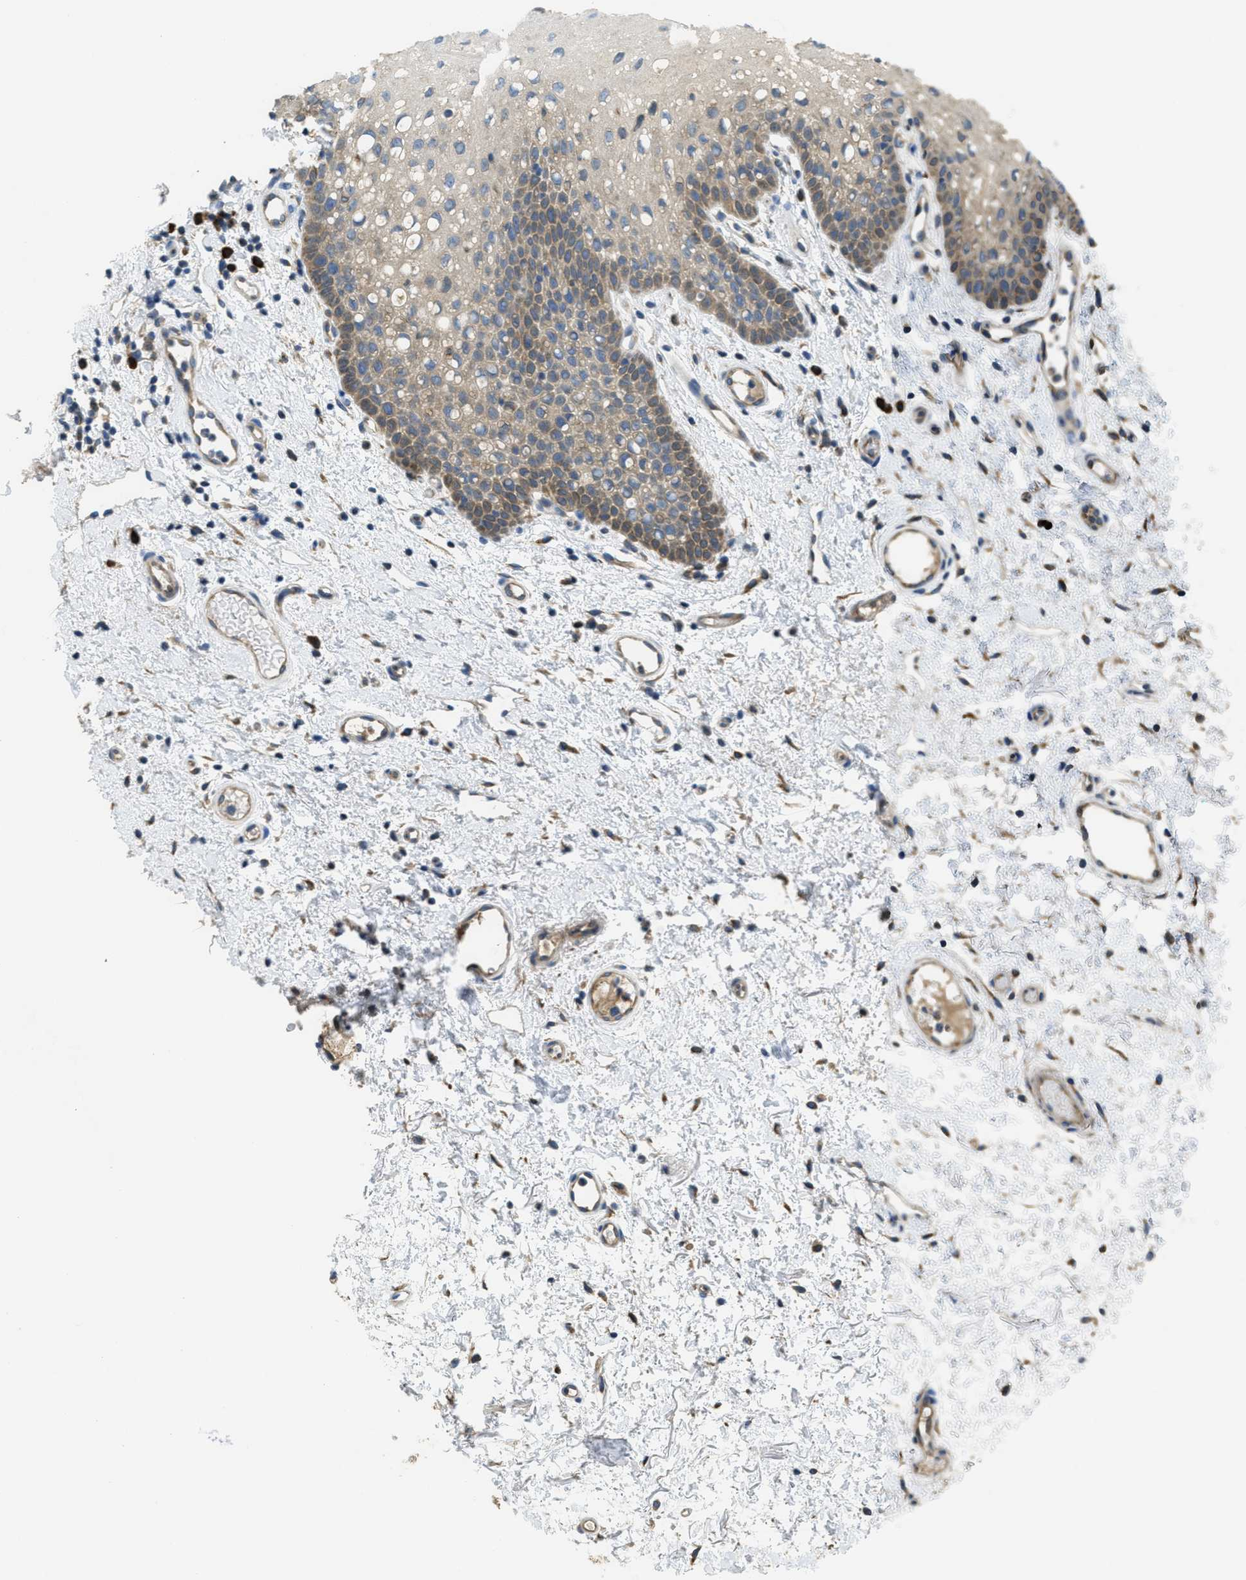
{"staining": {"intensity": "negative", "quantity": "none", "location": "none"}, "tissue": "oral mucosa", "cell_type": "Squamous epithelial cells", "image_type": "normal", "snomed": [{"axis": "morphology", "description": "Normal tissue, NOS"}, {"axis": "morphology", "description": "Squamous cell carcinoma, NOS"}, {"axis": "topography", "description": "Oral tissue"}, {"axis": "topography", "description": "Salivary gland"}, {"axis": "topography", "description": "Head-Neck"}], "caption": "Immunohistochemical staining of benign oral mucosa reveals no significant expression in squamous epithelial cells. The staining is performed using DAB brown chromogen with nuclei counter-stained in using hematoxylin.", "gene": "SSR1", "patient": {"sex": "female", "age": 62}}